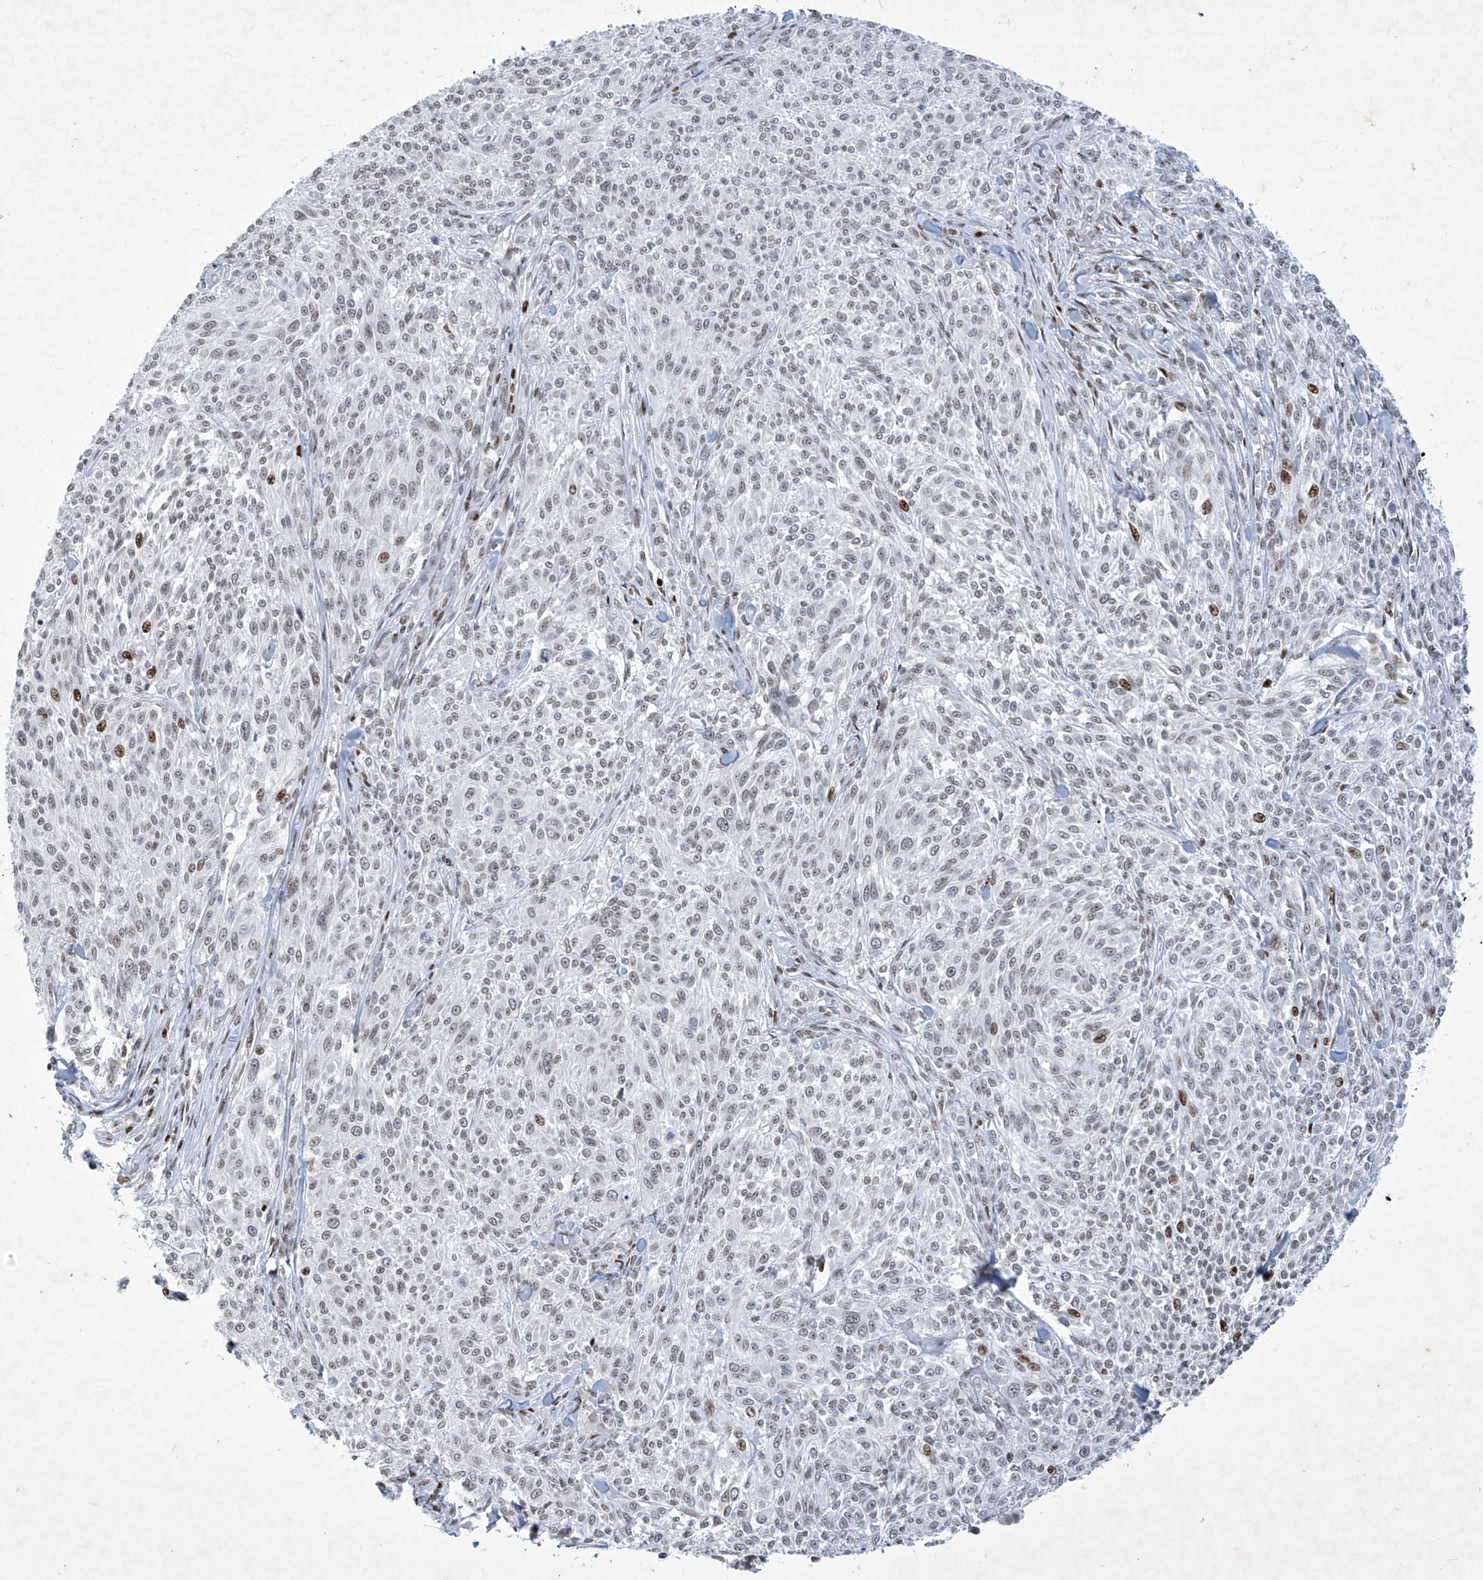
{"staining": {"intensity": "weak", "quantity": ">75%", "location": "nuclear"}, "tissue": "melanoma", "cell_type": "Tumor cells", "image_type": "cancer", "snomed": [{"axis": "morphology", "description": "Malignant melanoma, NOS"}, {"axis": "topography", "description": "Skin of trunk"}], "caption": "Immunohistochemistry (IHC) of human malignant melanoma demonstrates low levels of weak nuclear positivity in approximately >75% of tumor cells.", "gene": "RFX7", "patient": {"sex": "male", "age": 71}}